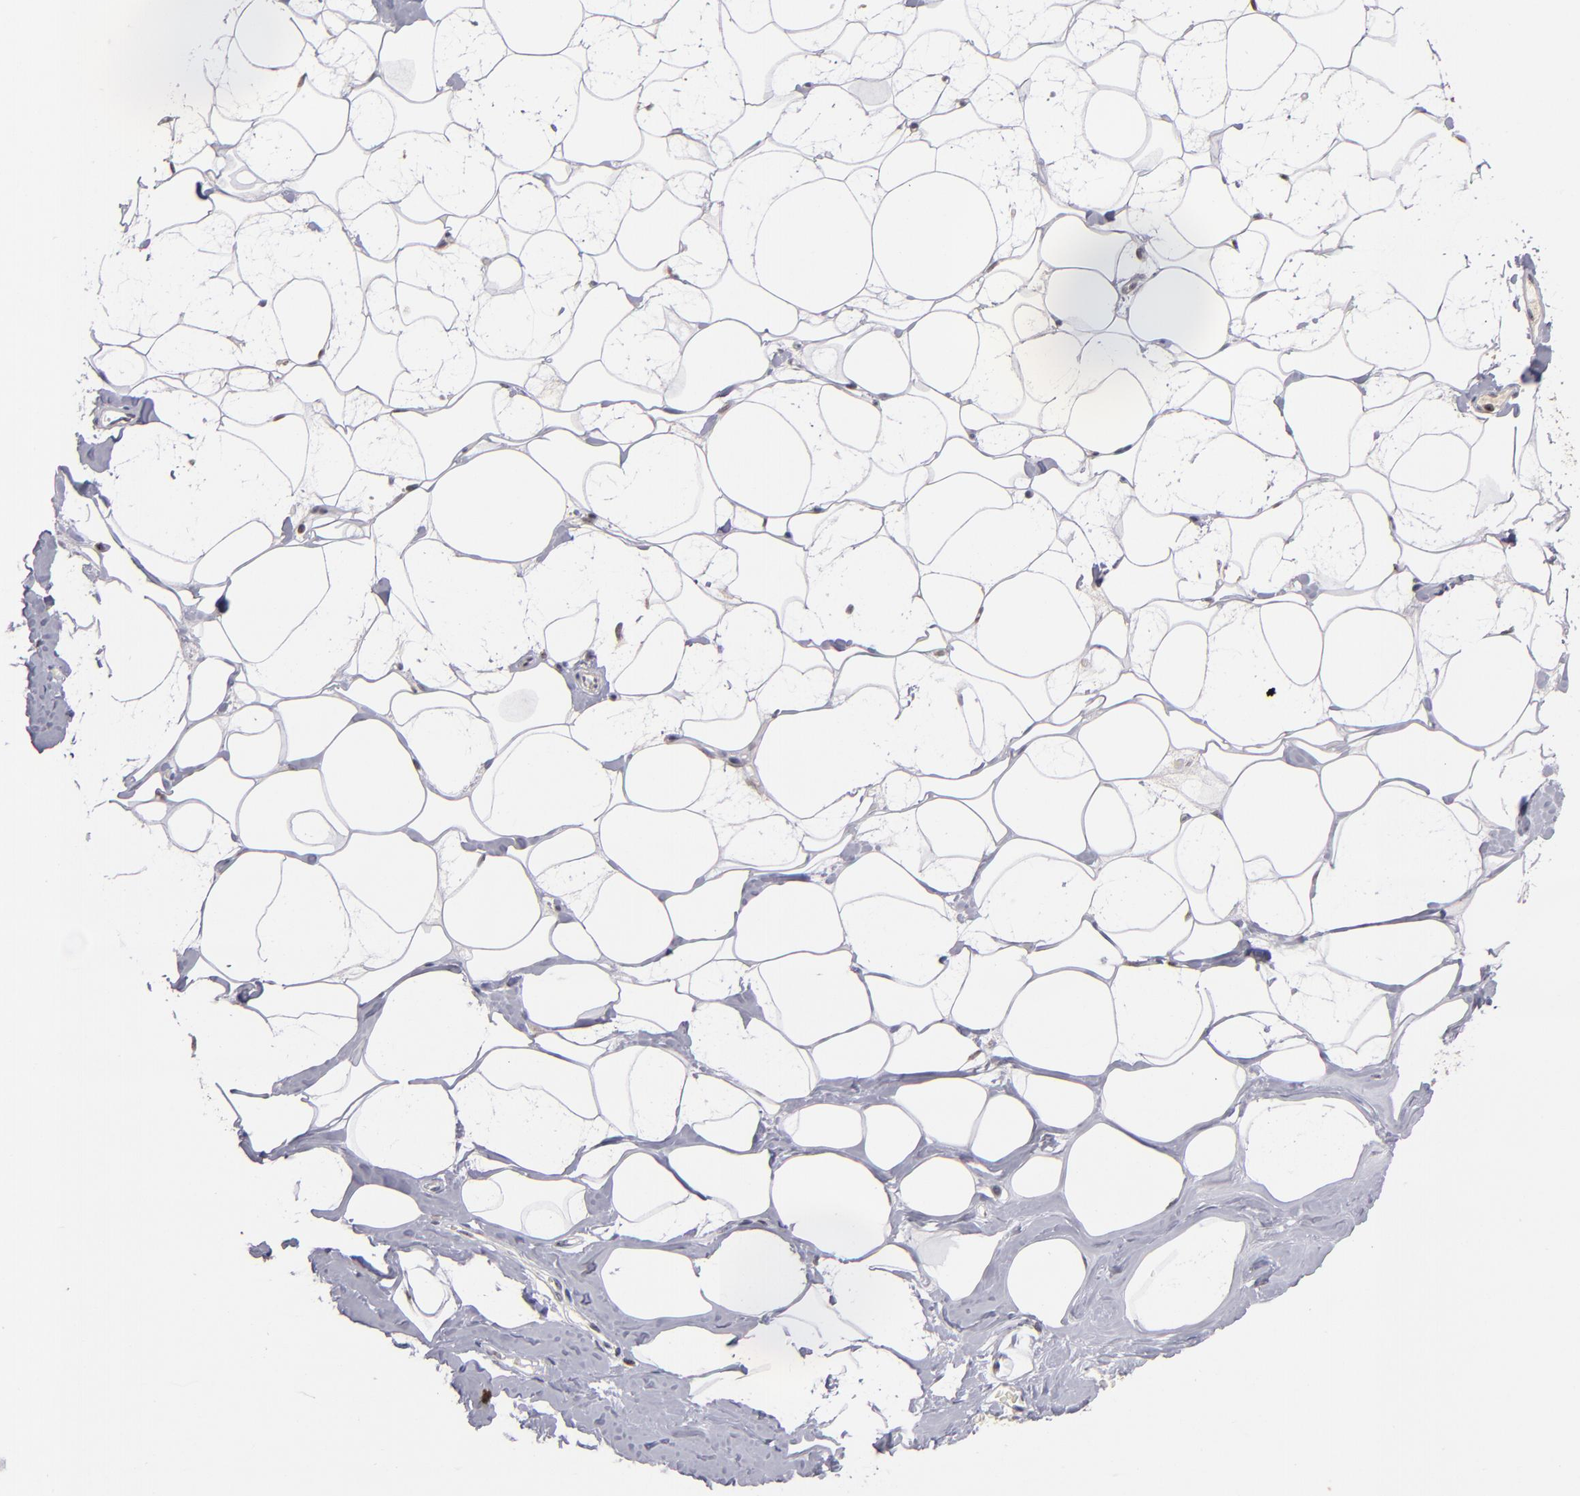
{"staining": {"intensity": "negative", "quantity": "none", "location": "none"}, "tissue": "breast", "cell_type": "Adipocytes", "image_type": "normal", "snomed": [{"axis": "morphology", "description": "Normal tissue, NOS"}, {"axis": "morphology", "description": "Fibrosis, NOS"}, {"axis": "topography", "description": "Breast"}], "caption": "The IHC histopathology image has no significant expression in adipocytes of breast.", "gene": "PCNX4", "patient": {"sex": "female", "age": 39}}